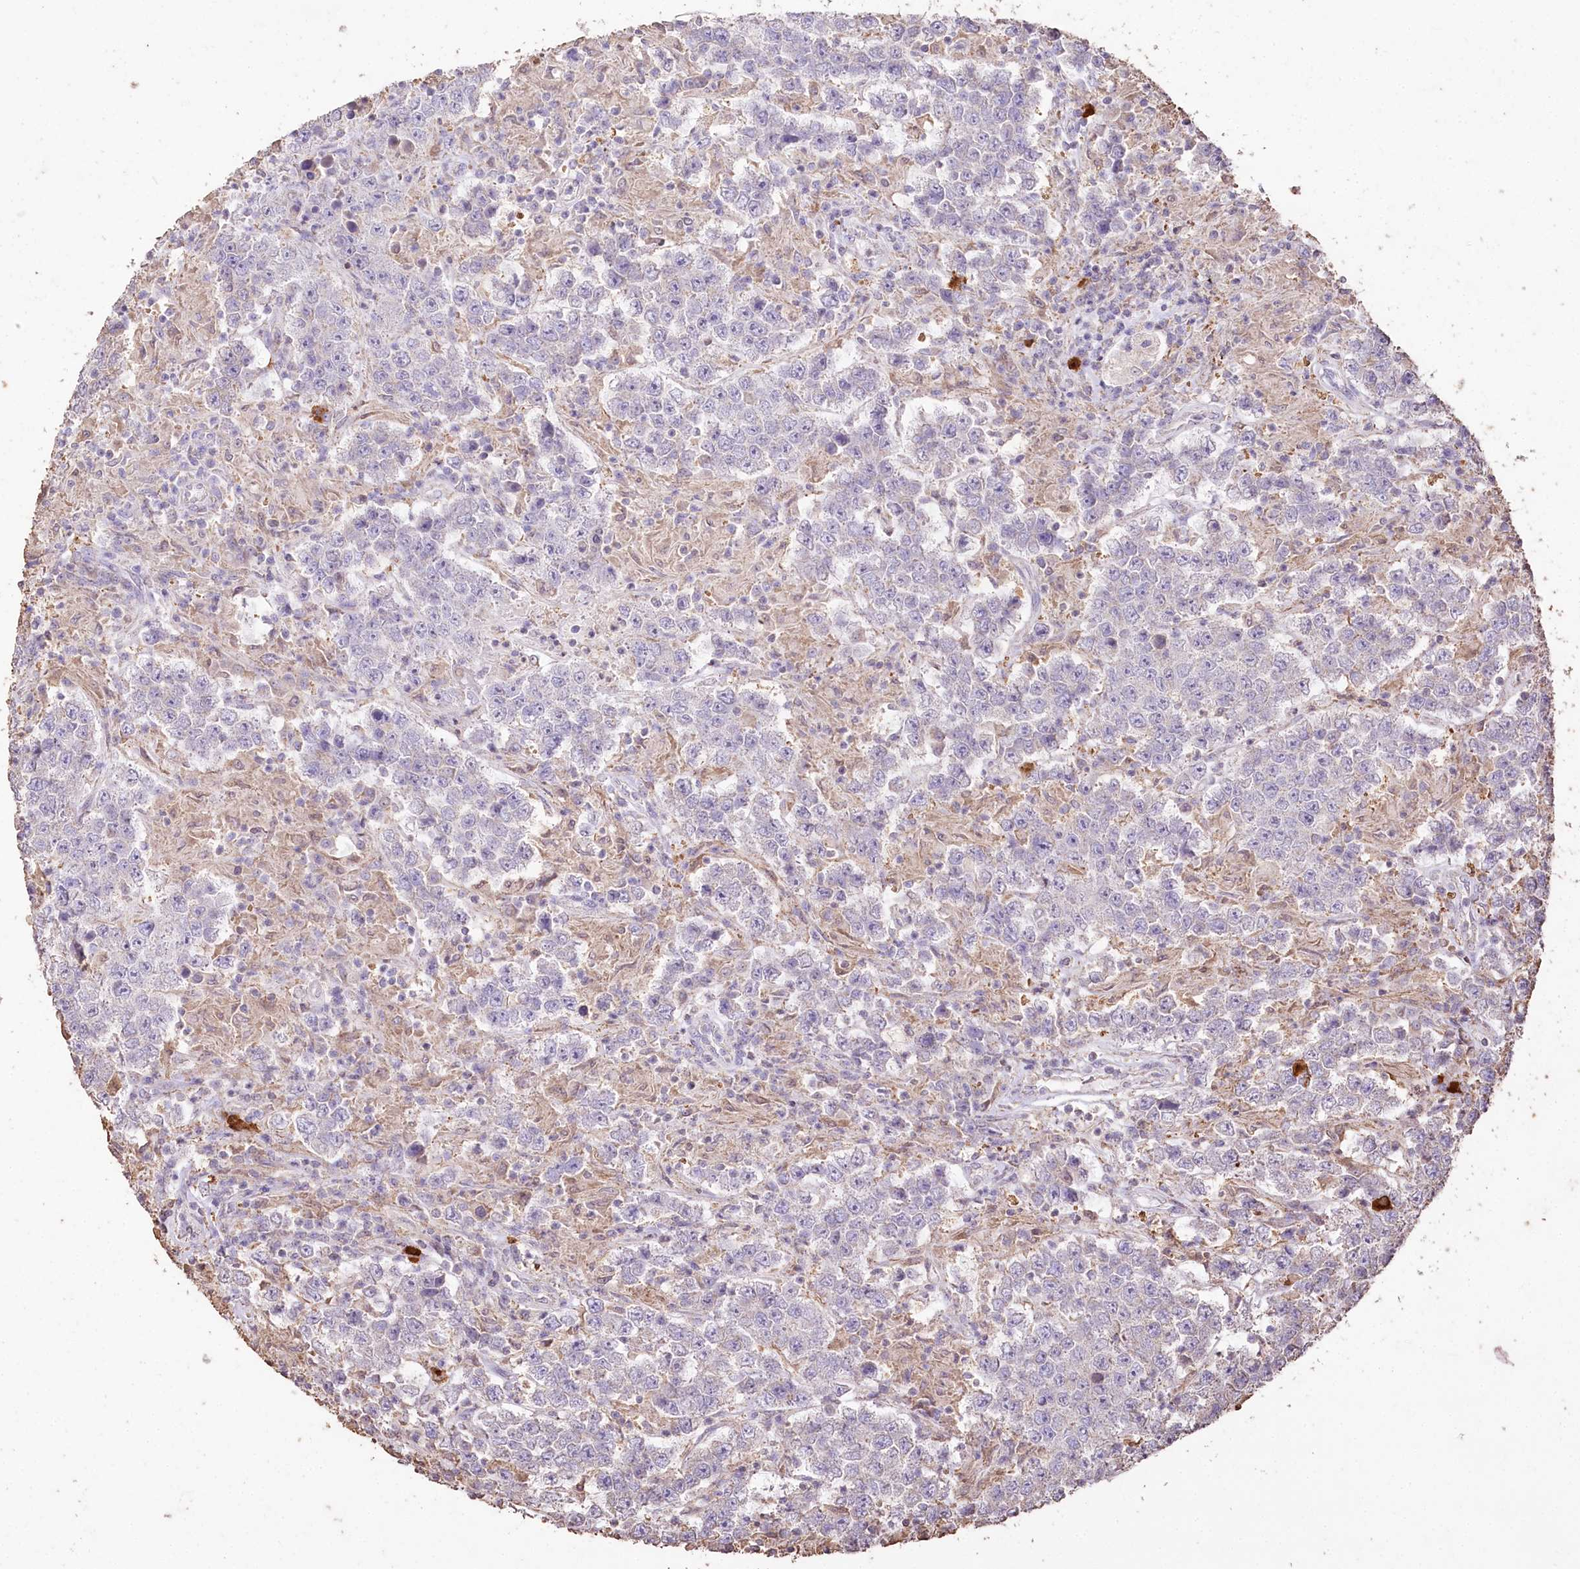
{"staining": {"intensity": "negative", "quantity": "none", "location": "none"}, "tissue": "testis cancer", "cell_type": "Tumor cells", "image_type": "cancer", "snomed": [{"axis": "morphology", "description": "Normal tissue, NOS"}, {"axis": "morphology", "description": "Urothelial carcinoma, High grade"}, {"axis": "morphology", "description": "Seminoma, NOS"}, {"axis": "morphology", "description": "Carcinoma, Embryonal, NOS"}, {"axis": "topography", "description": "Urinary bladder"}, {"axis": "topography", "description": "Testis"}], "caption": "The micrograph exhibits no significant expression in tumor cells of testis cancer (high-grade urothelial carcinoma).", "gene": "IREB2", "patient": {"sex": "male", "age": 41}}